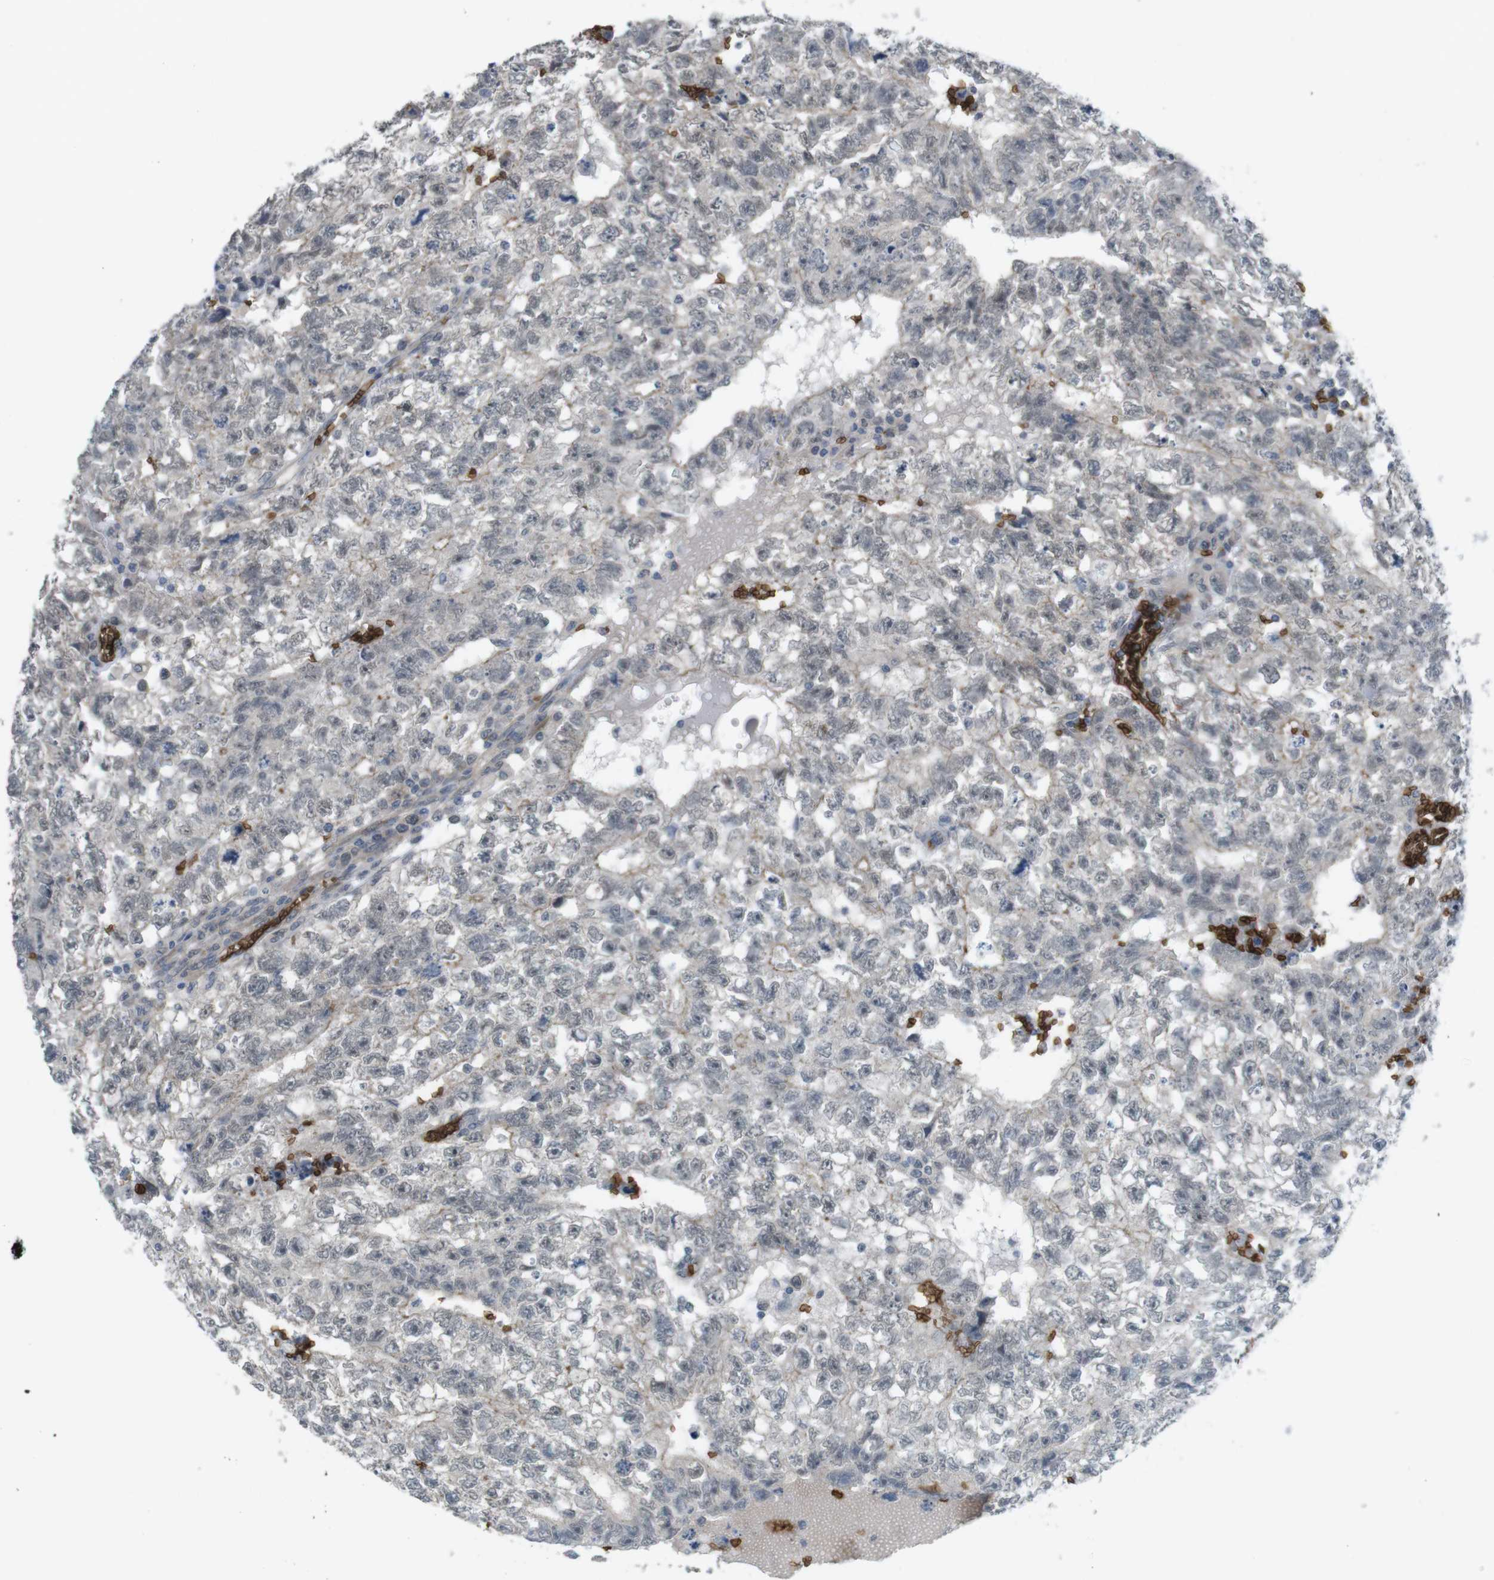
{"staining": {"intensity": "negative", "quantity": "none", "location": "none"}, "tissue": "testis cancer", "cell_type": "Tumor cells", "image_type": "cancer", "snomed": [{"axis": "morphology", "description": "Seminoma, NOS"}, {"axis": "morphology", "description": "Carcinoma, Embryonal, NOS"}, {"axis": "topography", "description": "Testis"}], "caption": "This is a histopathology image of immunohistochemistry staining of testis cancer (seminoma), which shows no expression in tumor cells.", "gene": "GYPA", "patient": {"sex": "male", "age": 38}}